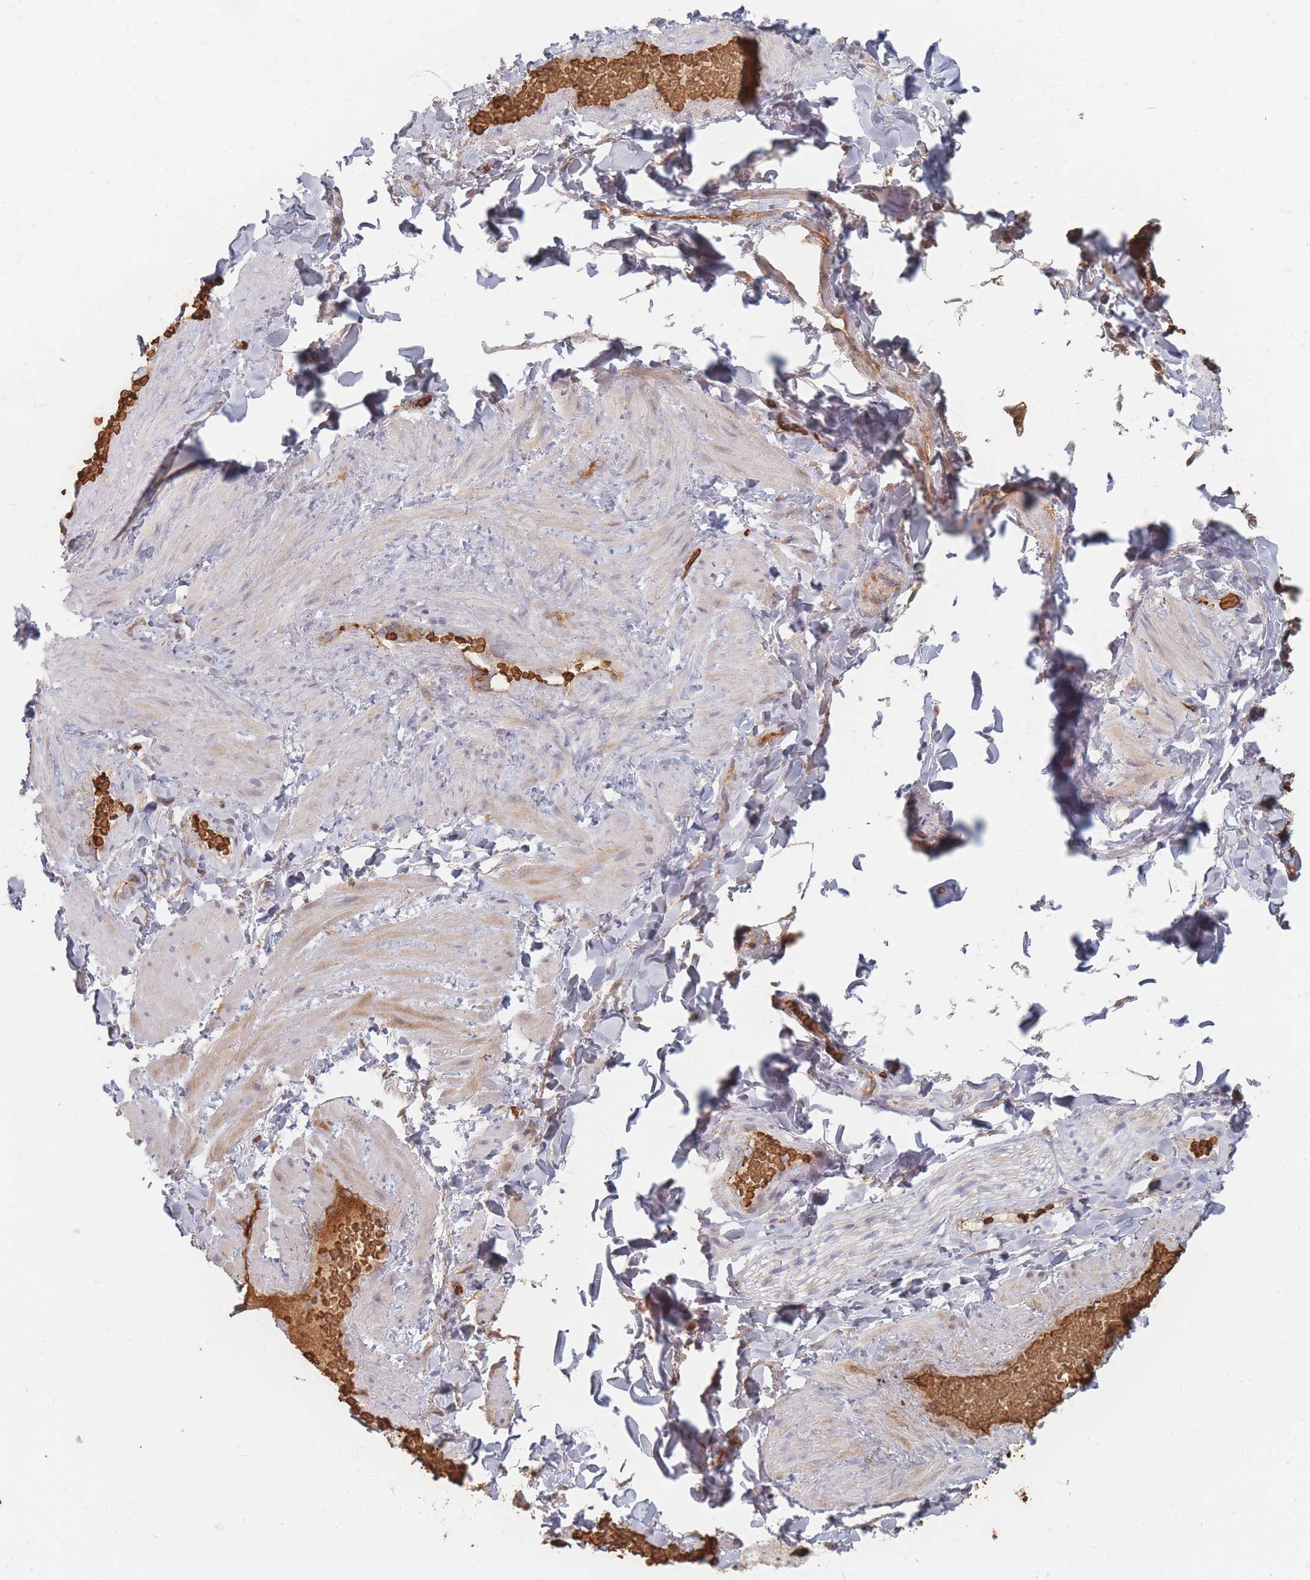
{"staining": {"intensity": "strong", "quantity": ">75%", "location": "cytoplasmic/membranous"}, "tissue": "adipose tissue", "cell_type": "Adipocytes", "image_type": "normal", "snomed": [{"axis": "morphology", "description": "Normal tissue, NOS"}, {"axis": "topography", "description": "Soft tissue"}, {"axis": "topography", "description": "Vascular tissue"}], "caption": "Benign adipose tissue demonstrates strong cytoplasmic/membranous staining in about >75% of adipocytes The staining was performed using DAB, with brown indicating positive protein expression. Nuclei are stained blue with hematoxylin..", "gene": "SLC2A6", "patient": {"sex": "male", "age": 54}}